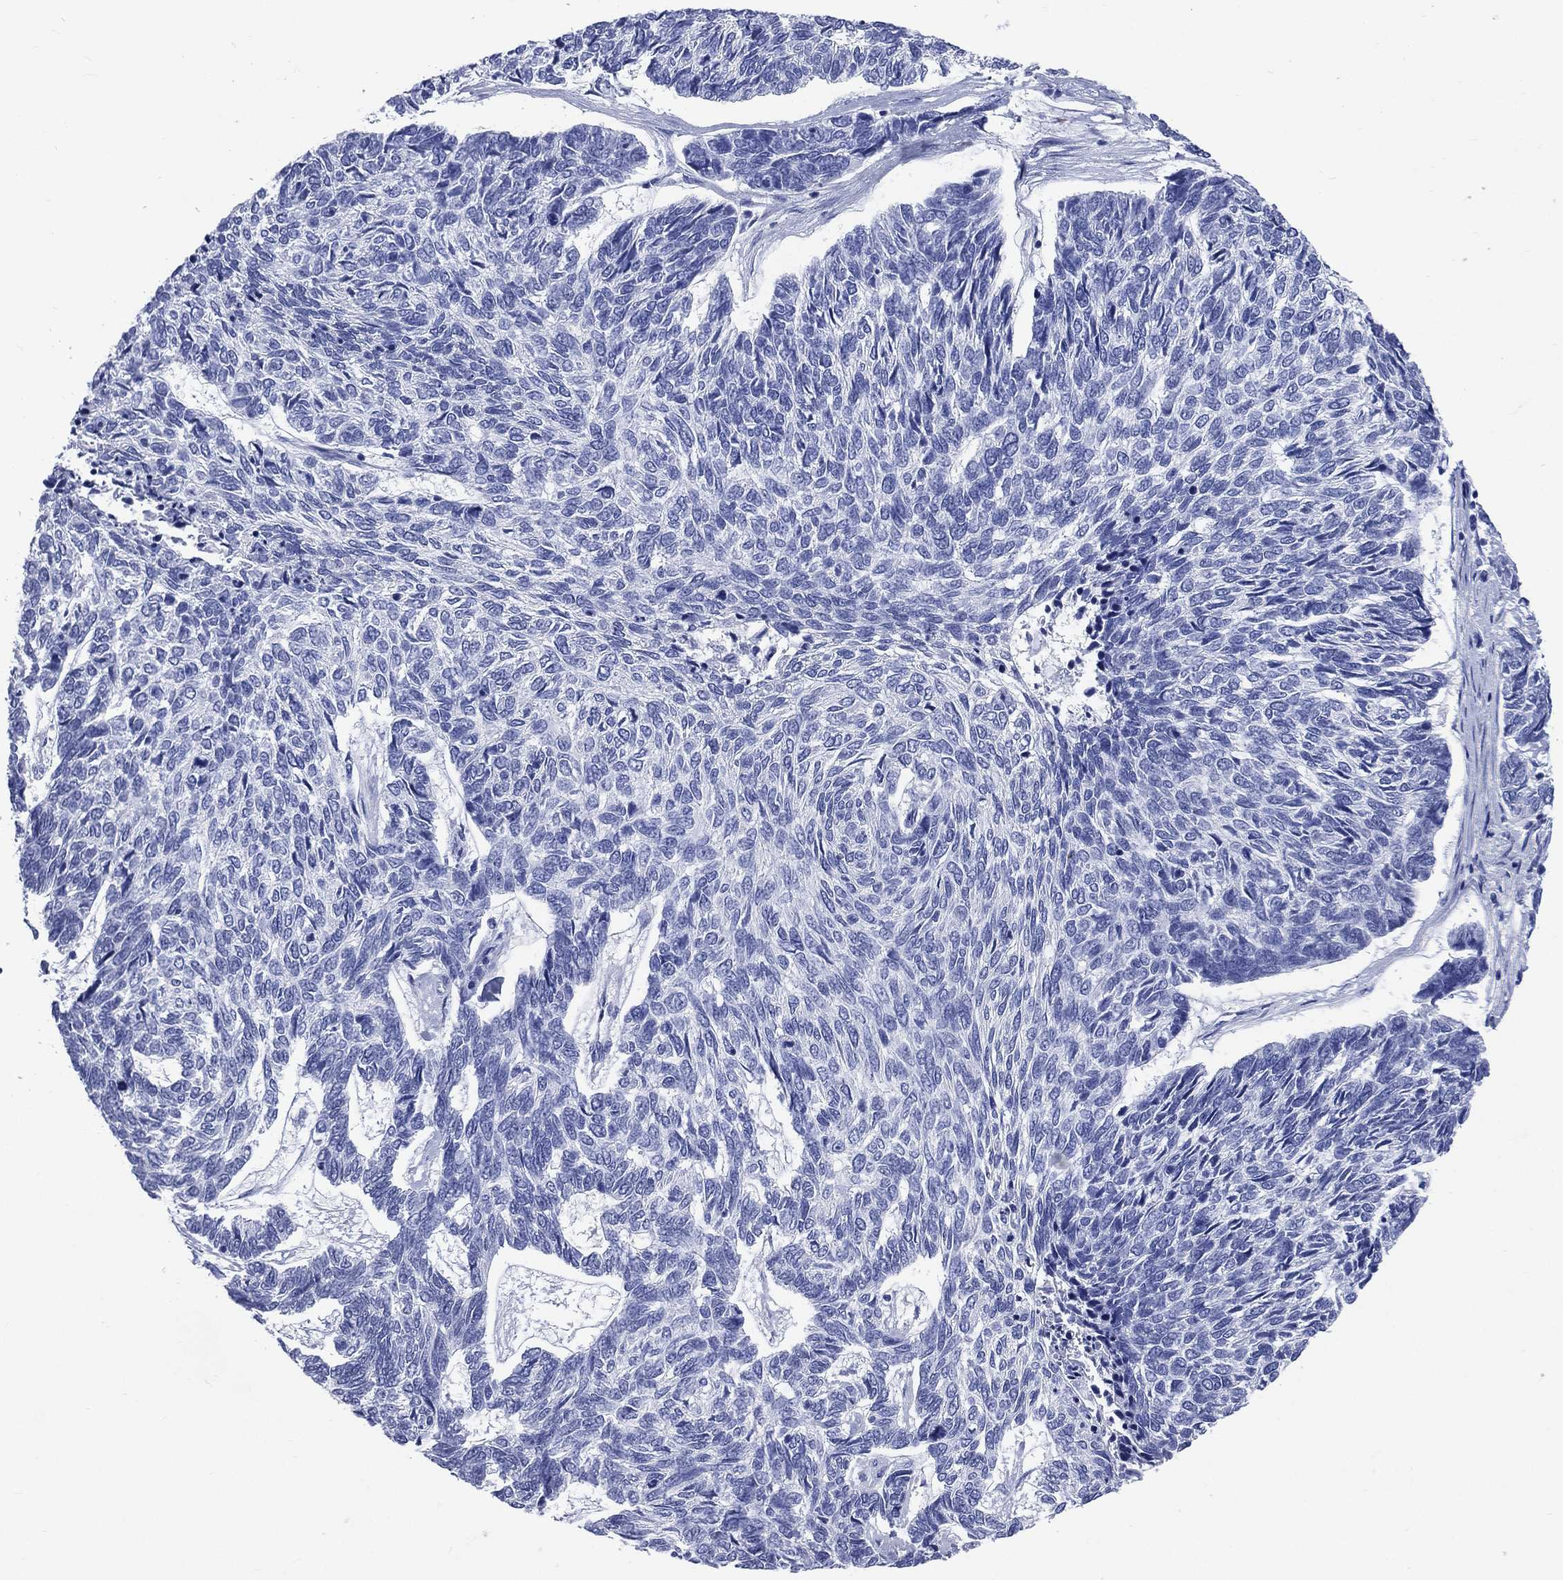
{"staining": {"intensity": "negative", "quantity": "none", "location": "none"}, "tissue": "skin cancer", "cell_type": "Tumor cells", "image_type": "cancer", "snomed": [{"axis": "morphology", "description": "Basal cell carcinoma"}, {"axis": "topography", "description": "Skin"}], "caption": "Immunohistochemistry (IHC) histopathology image of neoplastic tissue: skin cancer (basal cell carcinoma) stained with DAB exhibits no significant protein expression in tumor cells.", "gene": "SYP", "patient": {"sex": "female", "age": 65}}